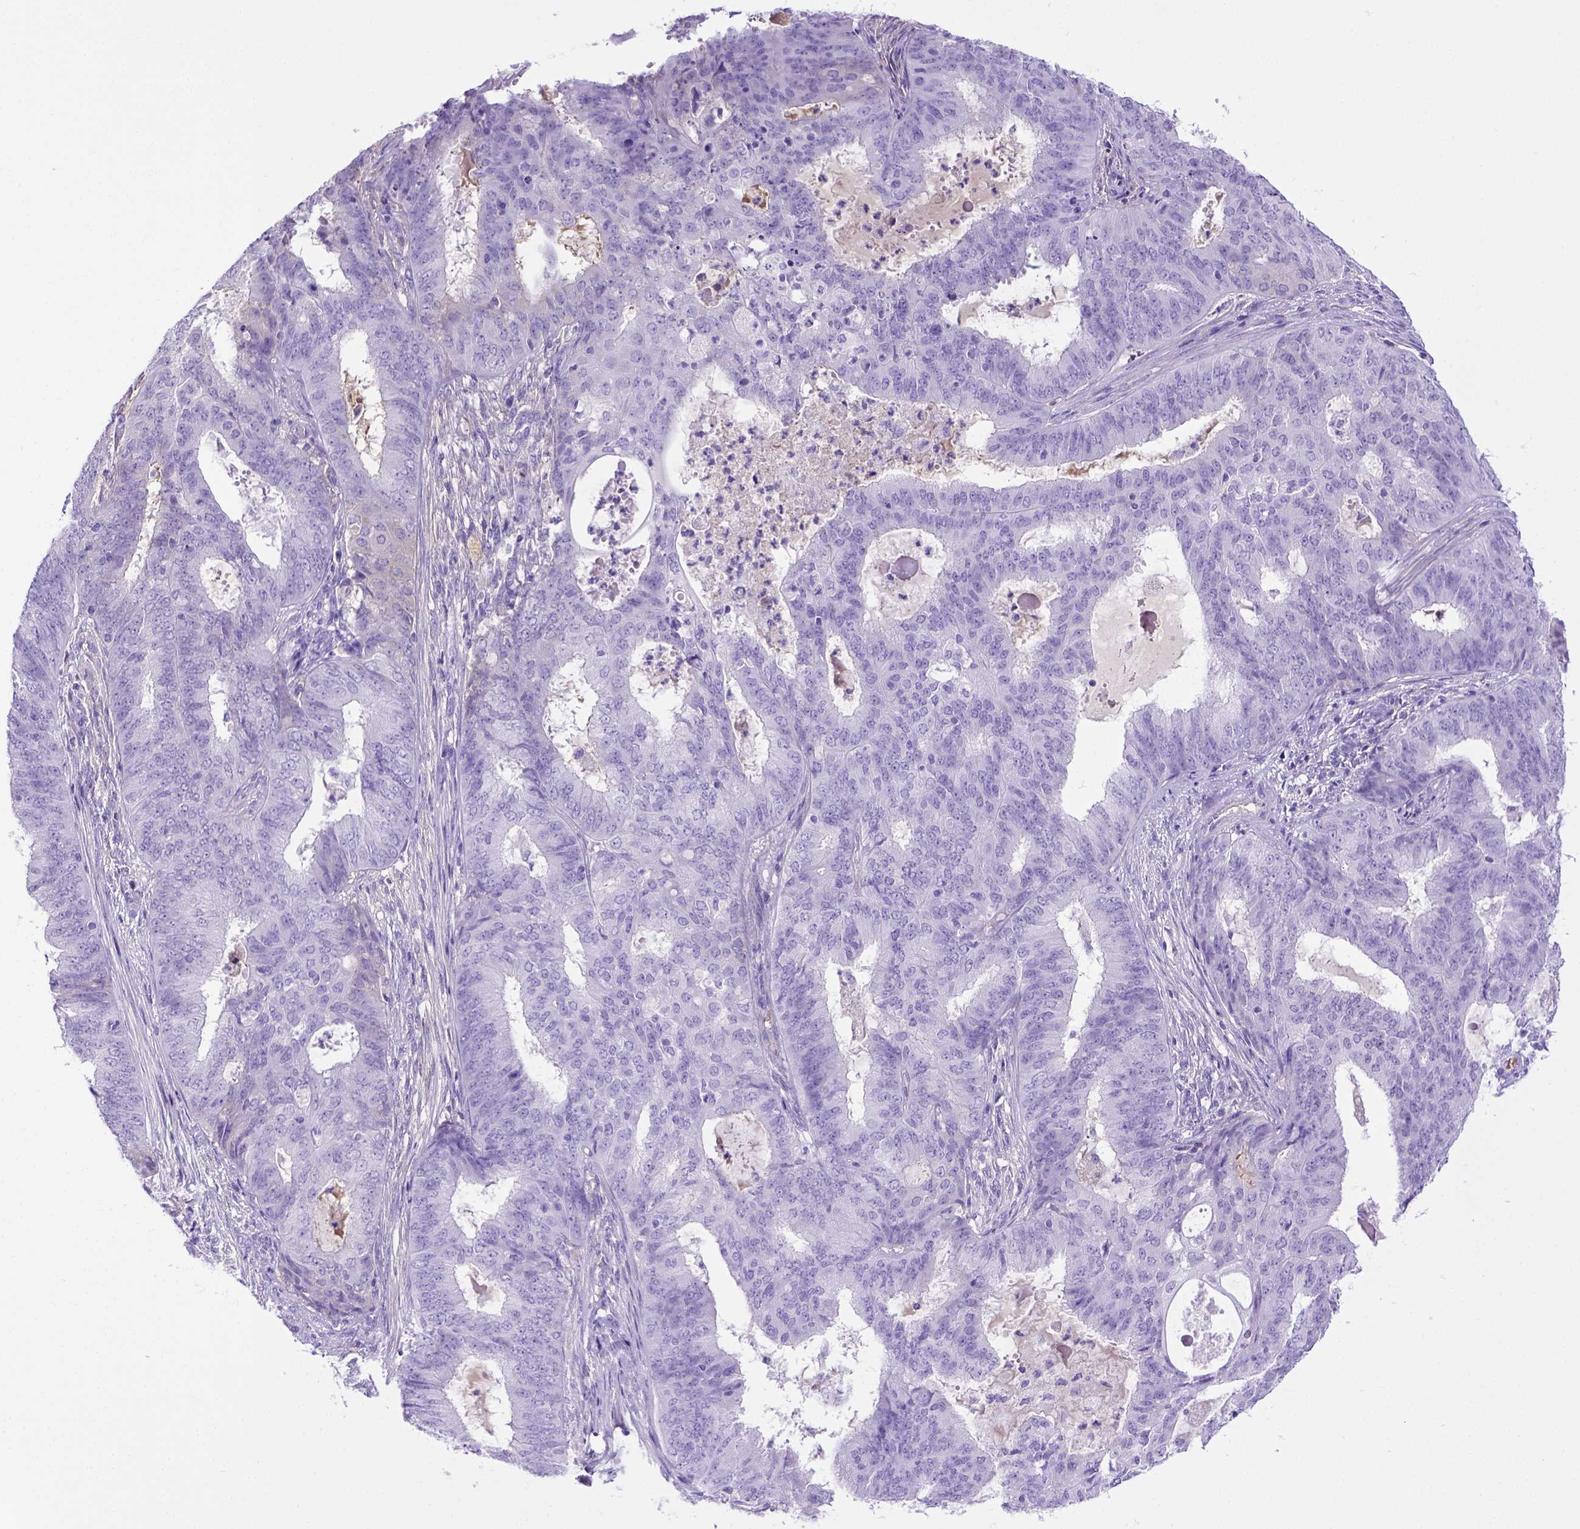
{"staining": {"intensity": "negative", "quantity": "none", "location": "none"}, "tissue": "endometrial cancer", "cell_type": "Tumor cells", "image_type": "cancer", "snomed": [{"axis": "morphology", "description": "Adenocarcinoma, NOS"}, {"axis": "topography", "description": "Endometrium"}], "caption": "High magnification brightfield microscopy of endometrial cancer stained with DAB (3,3'-diaminobenzidine) (brown) and counterstained with hematoxylin (blue): tumor cells show no significant expression.", "gene": "ITIH4", "patient": {"sex": "female", "age": 62}}